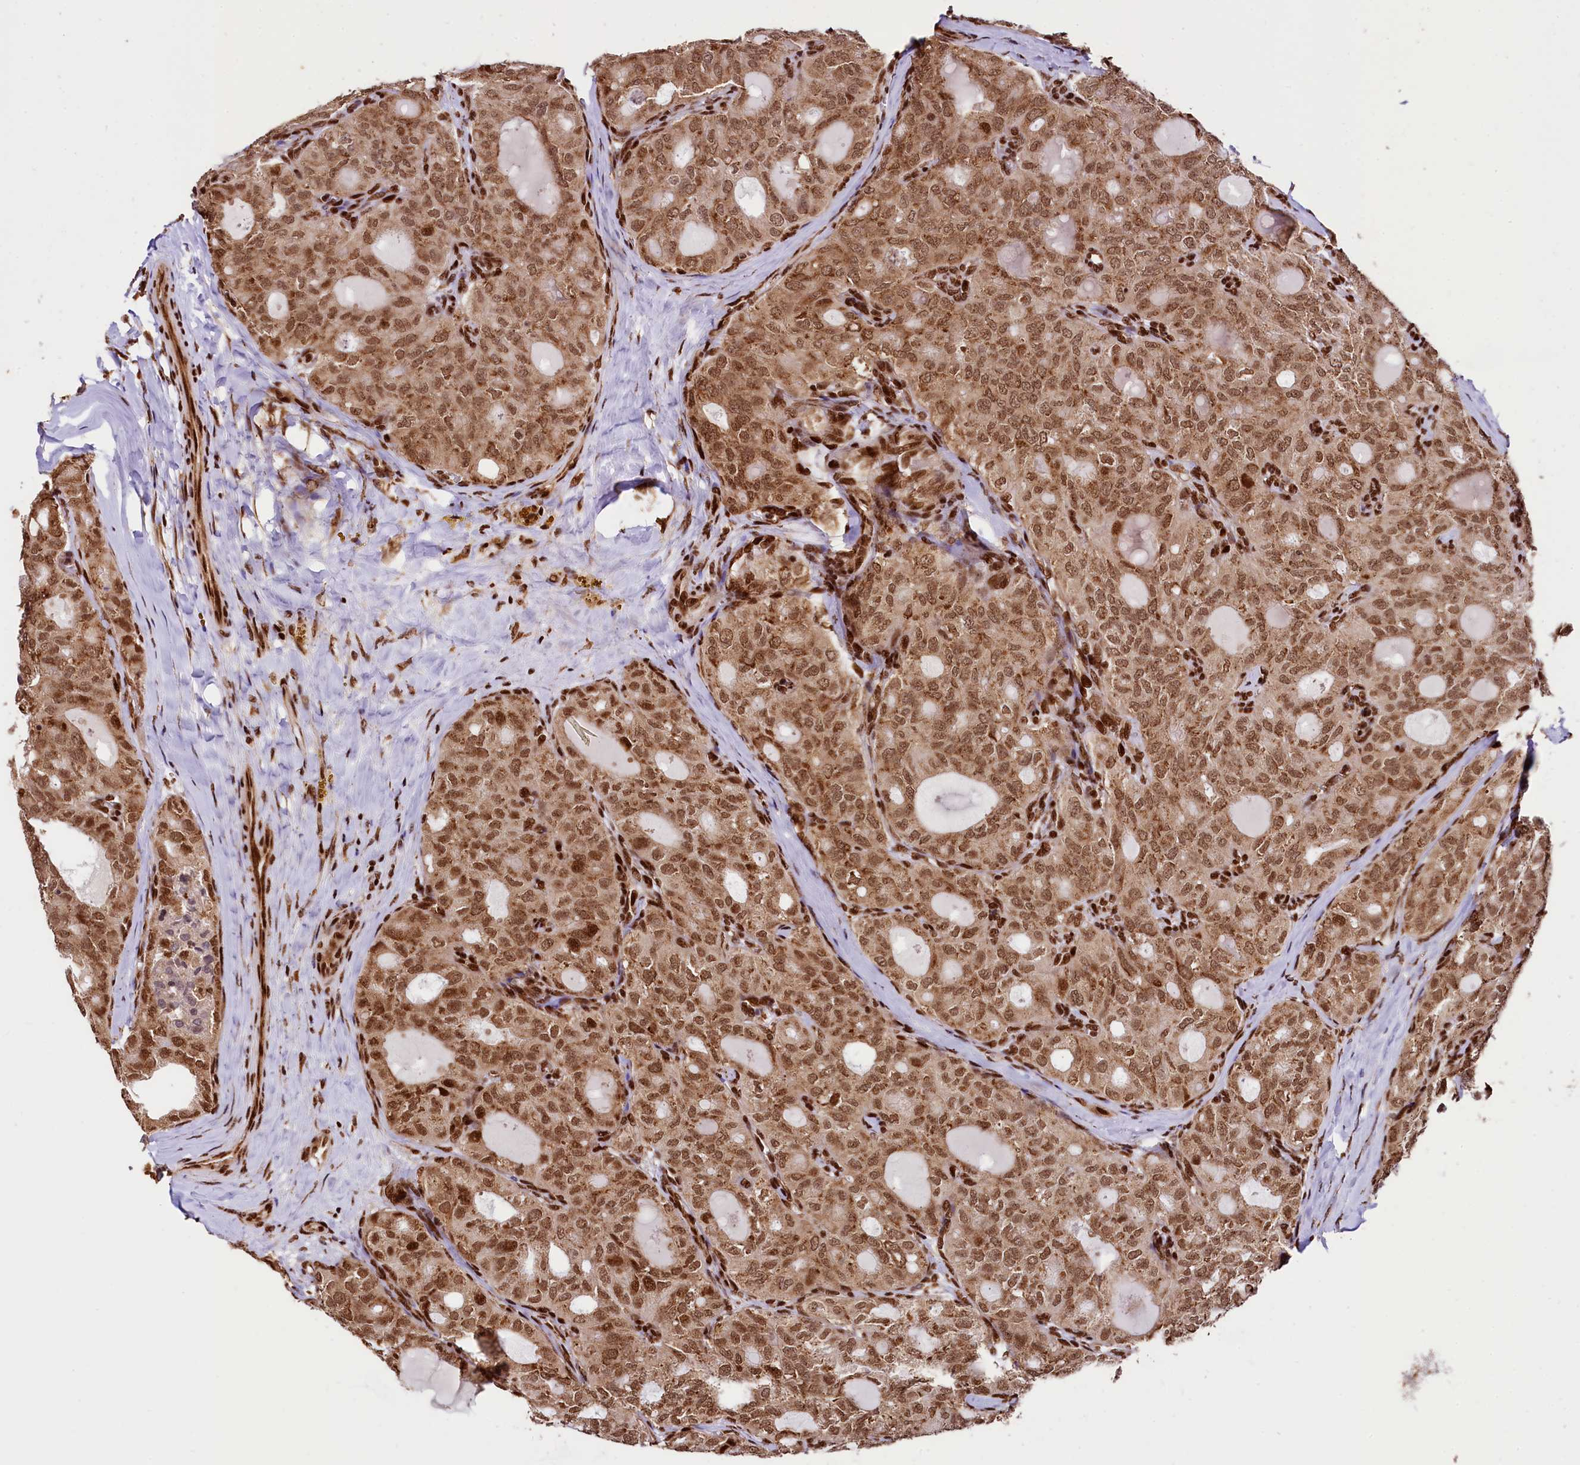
{"staining": {"intensity": "moderate", "quantity": ">75%", "location": "nuclear"}, "tissue": "thyroid cancer", "cell_type": "Tumor cells", "image_type": "cancer", "snomed": [{"axis": "morphology", "description": "Follicular adenoma carcinoma, NOS"}, {"axis": "topography", "description": "Thyroid gland"}], "caption": "About >75% of tumor cells in thyroid cancer (follicular adenoma carcinoma) reveal moderate nuclear protein expression as visualized by brown immunohistochemical staining.", "gene": "PDS5B", "patient": {"sex": "male", "age": 75}}